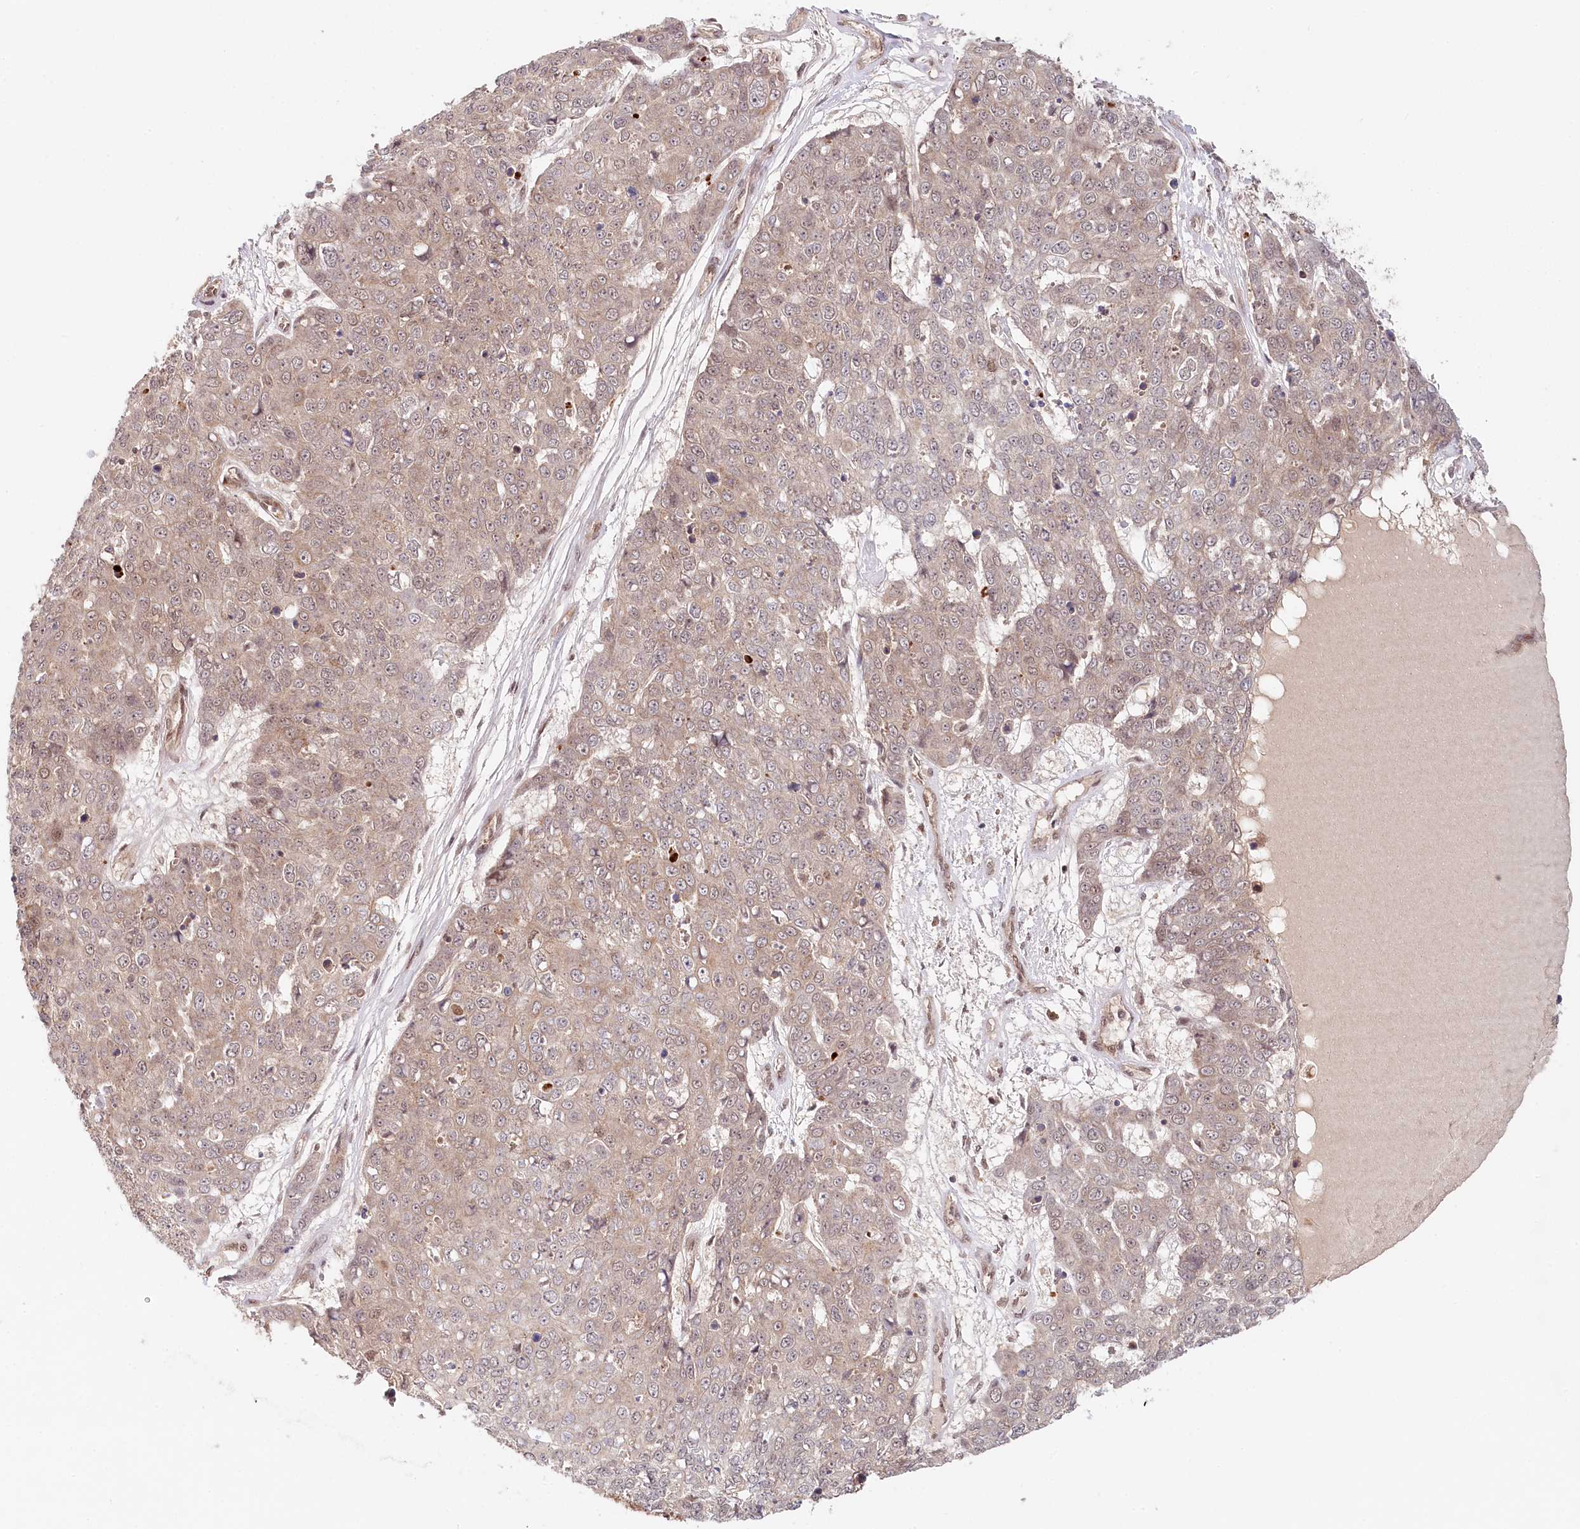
{"staining": {"intensity": "weak", "quantity": ">75%", "location": "cytoplasmic/membranous"}, "tissue": "skin cancer", "cell_type": "Tumor cells", "image_type": "cancer", "snomed": [{"axis": "morphology", "description": "Squamous cell carcinoma, NOS"}, {"axis": "topography", "description": "Skin"}], "caption": "This histopathology image reveals skin cancer (squamous cell carcinoma) stained with immunohistochemistry to label a protein in brown. The cytoplasmic/membranous of tumor cells show weak positivity for the protein. Nuclei are counter-stained blue.", "gene": "CCDC65", "patient": {"sex": "female", "age": 44}}